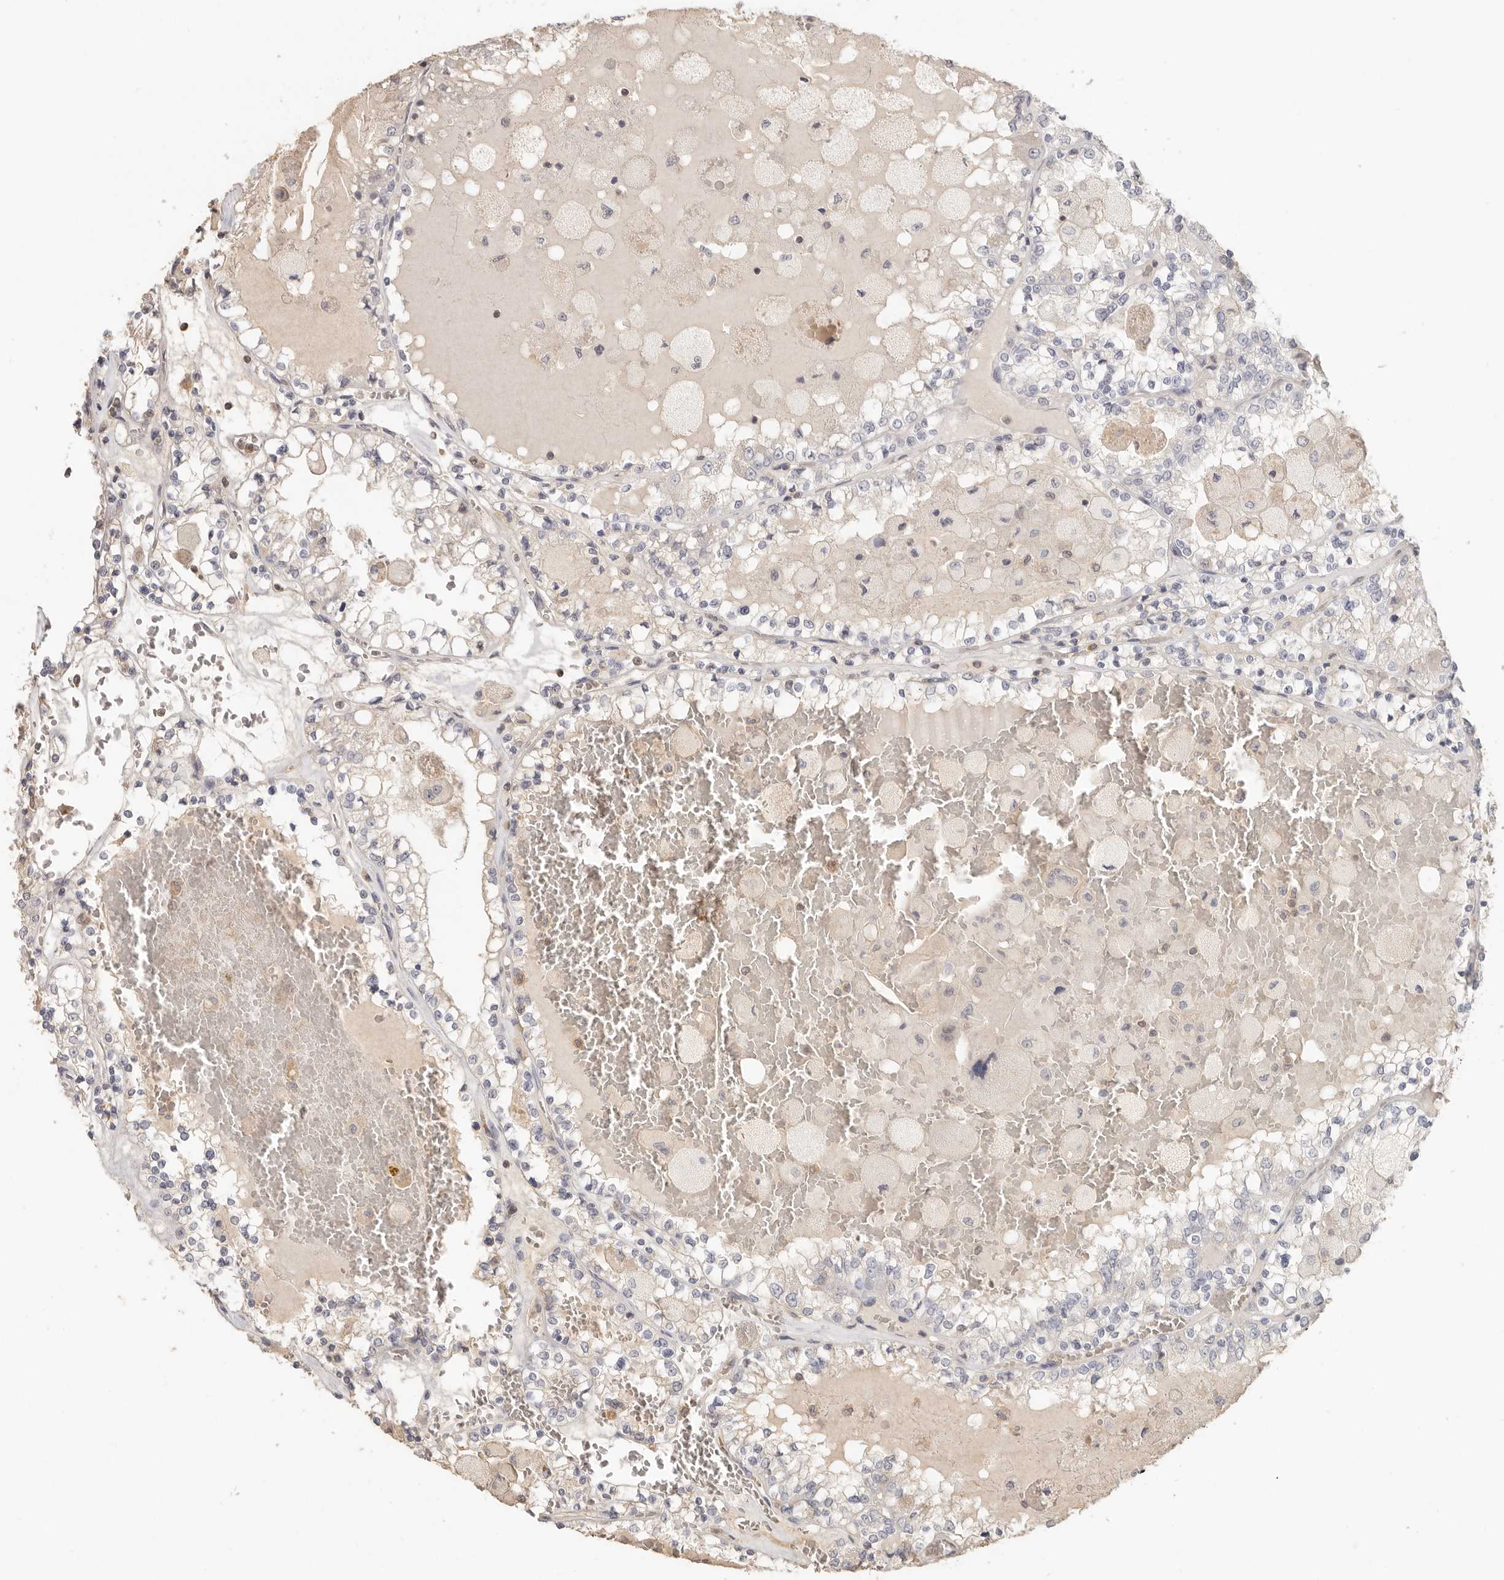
{"staining": {"intensity": "negative", "quantity": "none", "location": "none"}, "tissue": "renal cancer", "cell_type": "Tumor cells", "image_type": "cancer", "snomed": [{"axis": "morphology", "description": "Adenocarcinoma, NOS"}, {"axis": "topography", "description": "Kidney"}], "caption": "Protein analysis of adenocarcinoma (renal) displays no significant staining in tumor cells.", "gene": "CSK", "patient": {"sex": "female", "age": 56}}